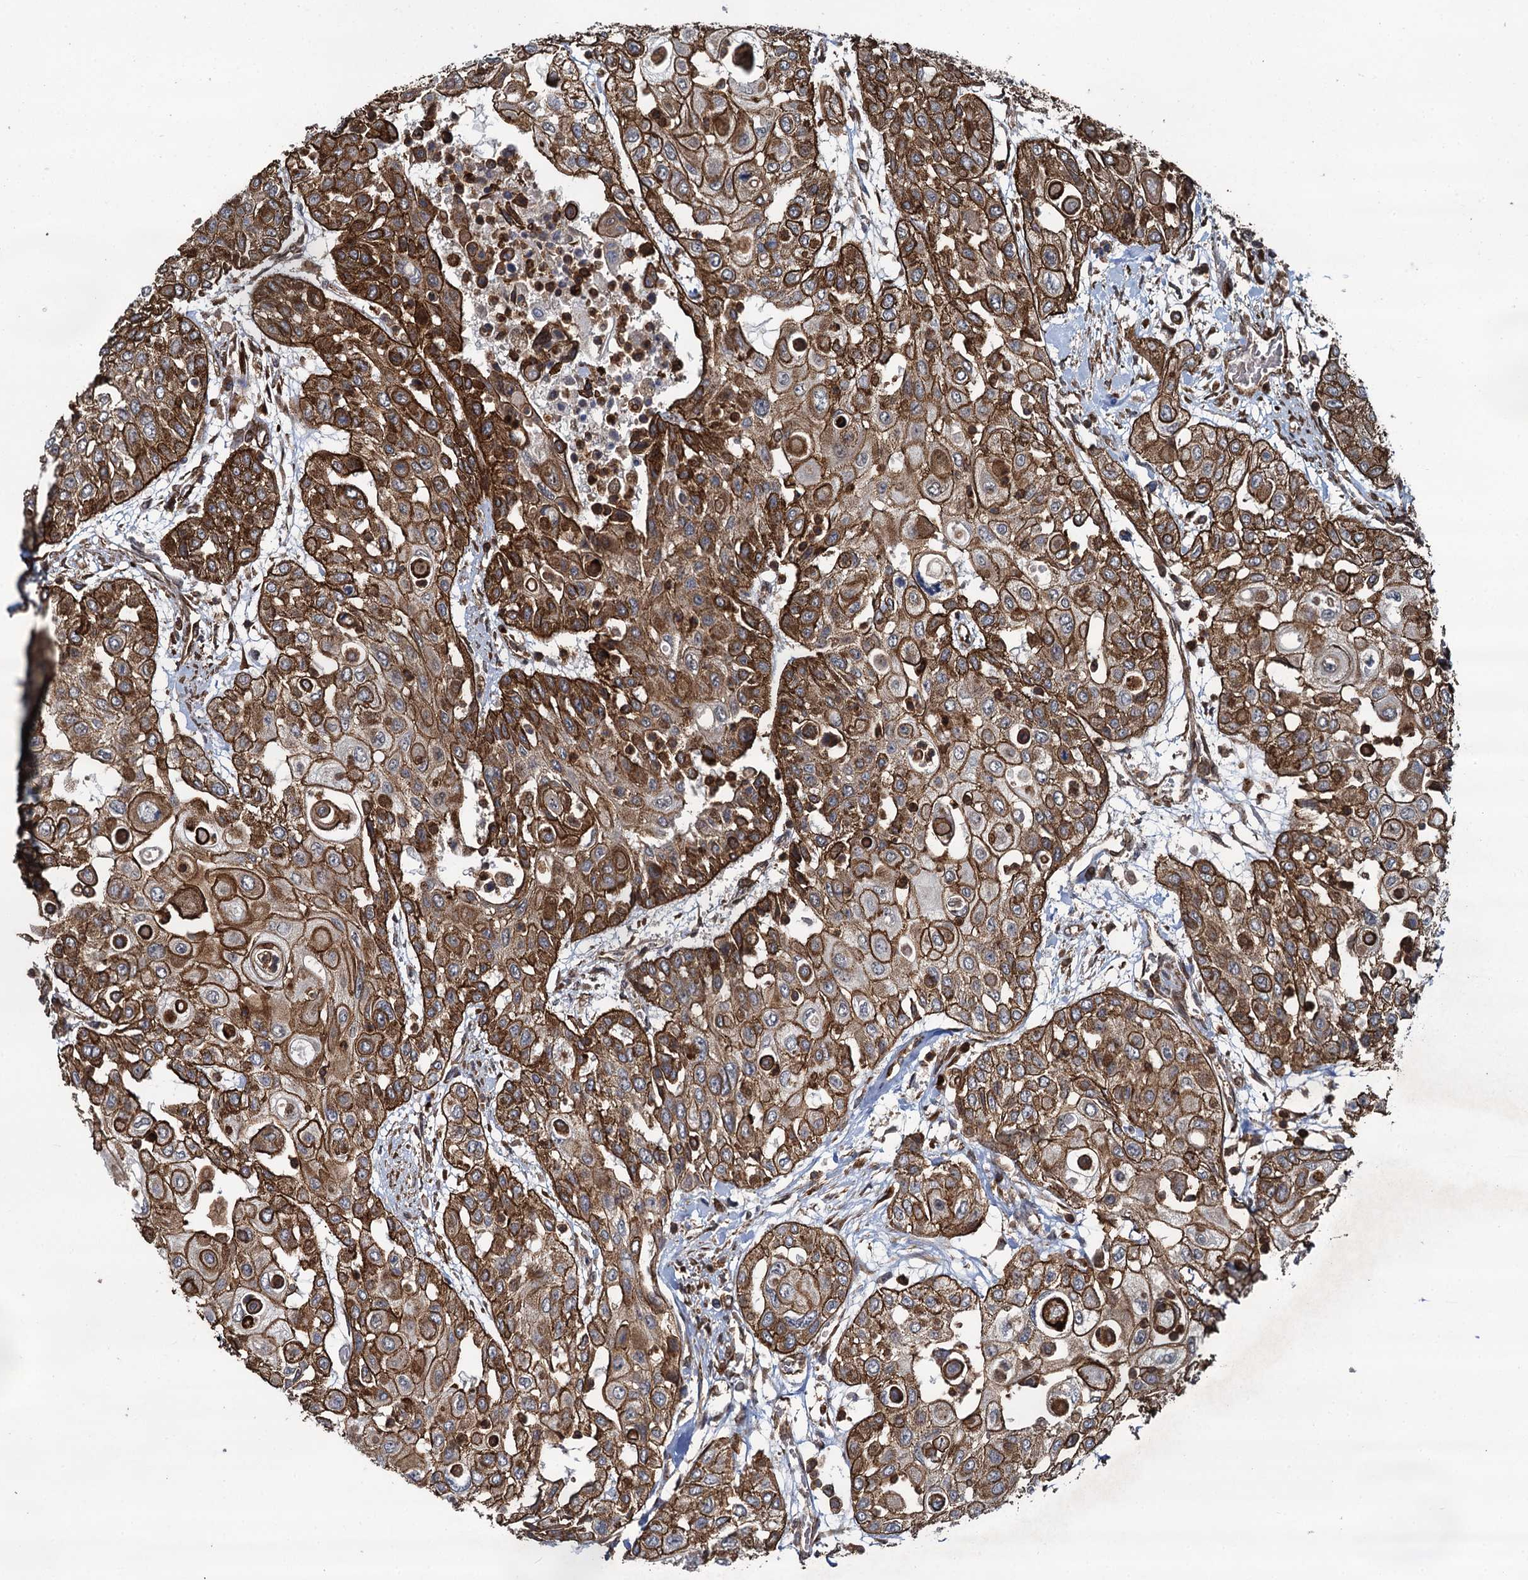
{"staining": {"intensity": "moderate", "quantity": ">75%", "location": "cytoplasmic/membranous"}, "tissue": "urothelial cancer", "cell_type": "Tumor cells", "image_type": "cancer", "snomed": [{"axis": "morphology", "description": "Urothelial carcinoma, High grade"}, {"axis": "topography", "description": "Urinary bladder"}], "caption": "Immunohistochemistry (DAB) staining of high-grade urothelial carcinoma reveals moderate cytoplasmic/membranous protein expression in approximately >75% of tumor cells.", "gene": "SVIP", "patient": {"sex": "female", "age": 79}}